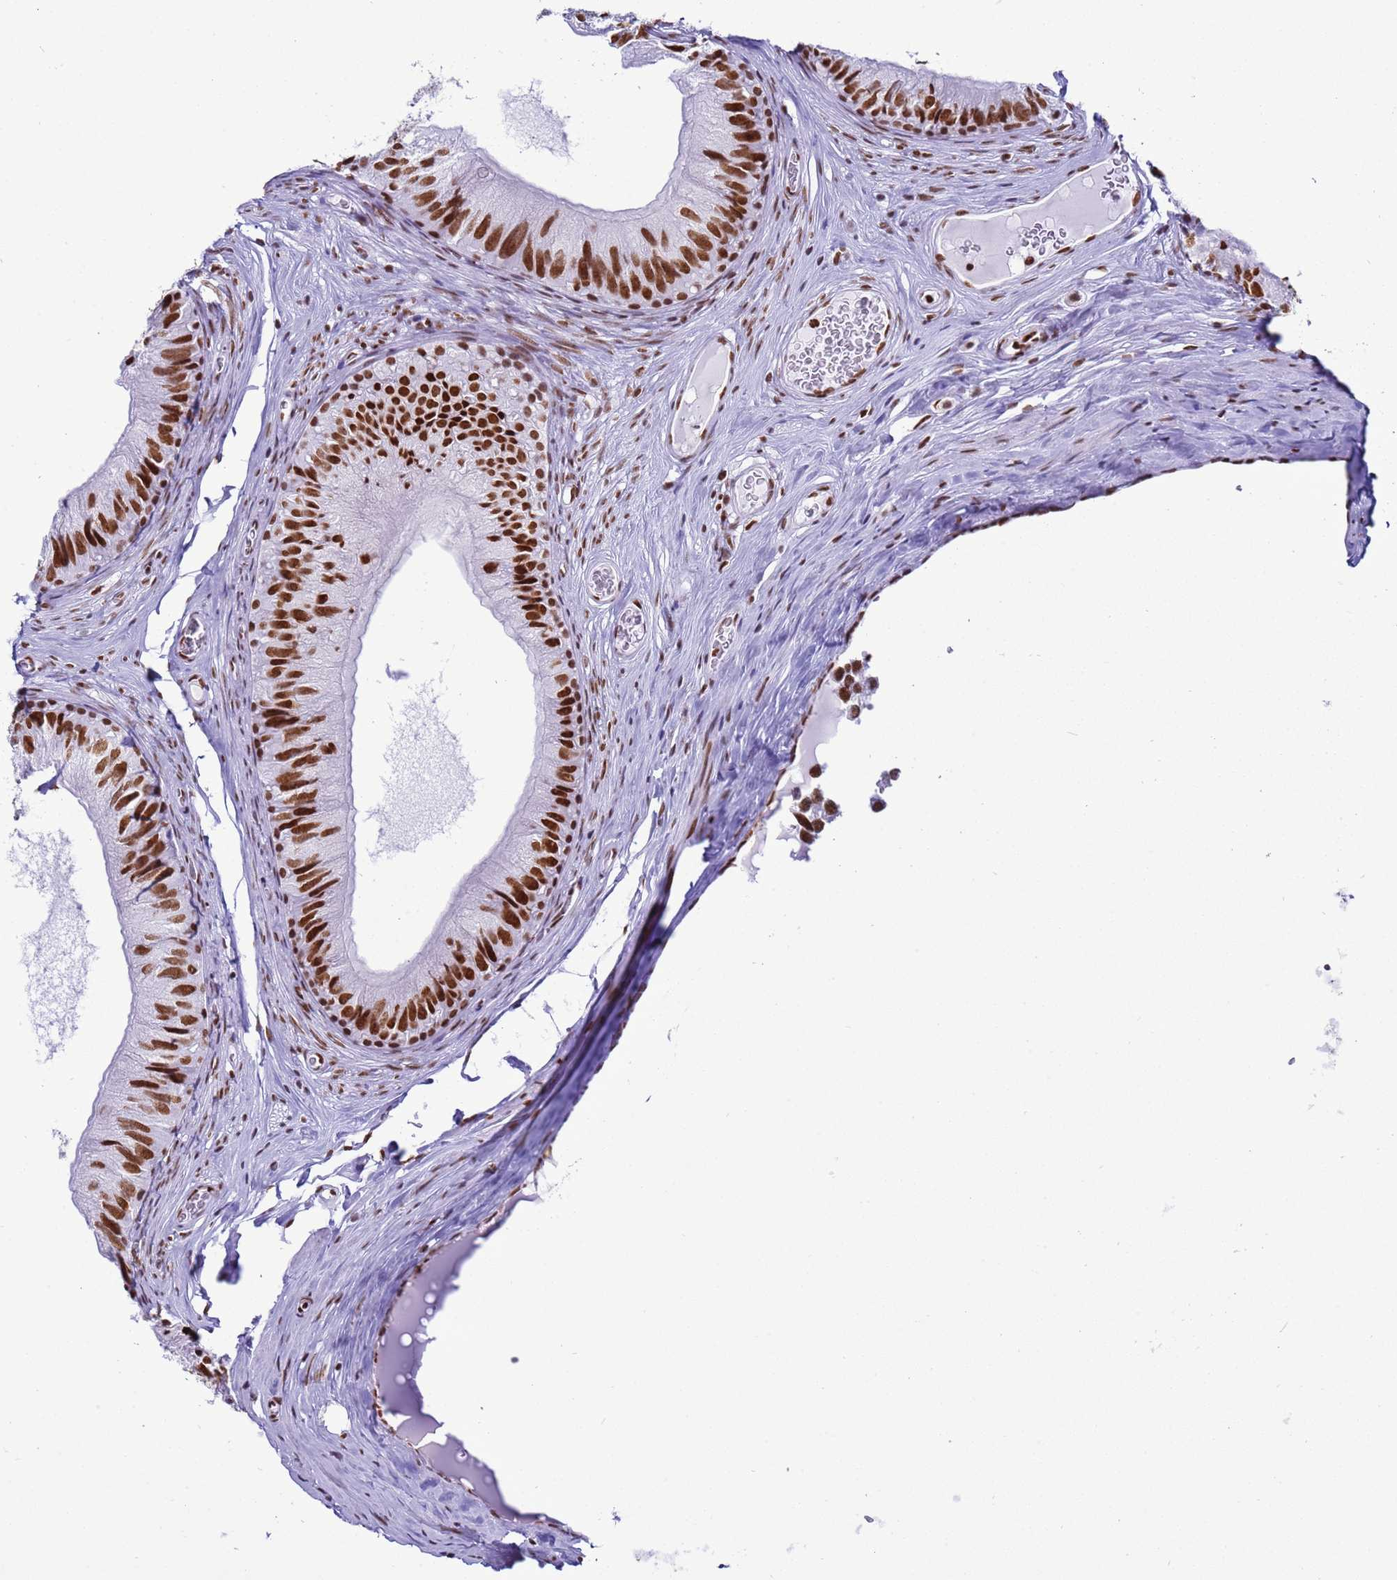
{"staining": {"intensity": "strong", "quantity": ">75%", "location": "nuclear"}, "tissue": "epididymis", "cell_type": "Glandular cells", "image_type": "normal", "snomed": [{"axis": "morphology", "description": "Normal tissue, NOS"}, {"axis": "topography", "description": "Epididymis"}], "caption": "The histopathology image shows immunohistochemical staining of benign epididymis. There is strong nuclear positivity is present in approximately >75% of glandular cells.", "gene": "RALY", "patient": {"sex": "male", "age": 36}}